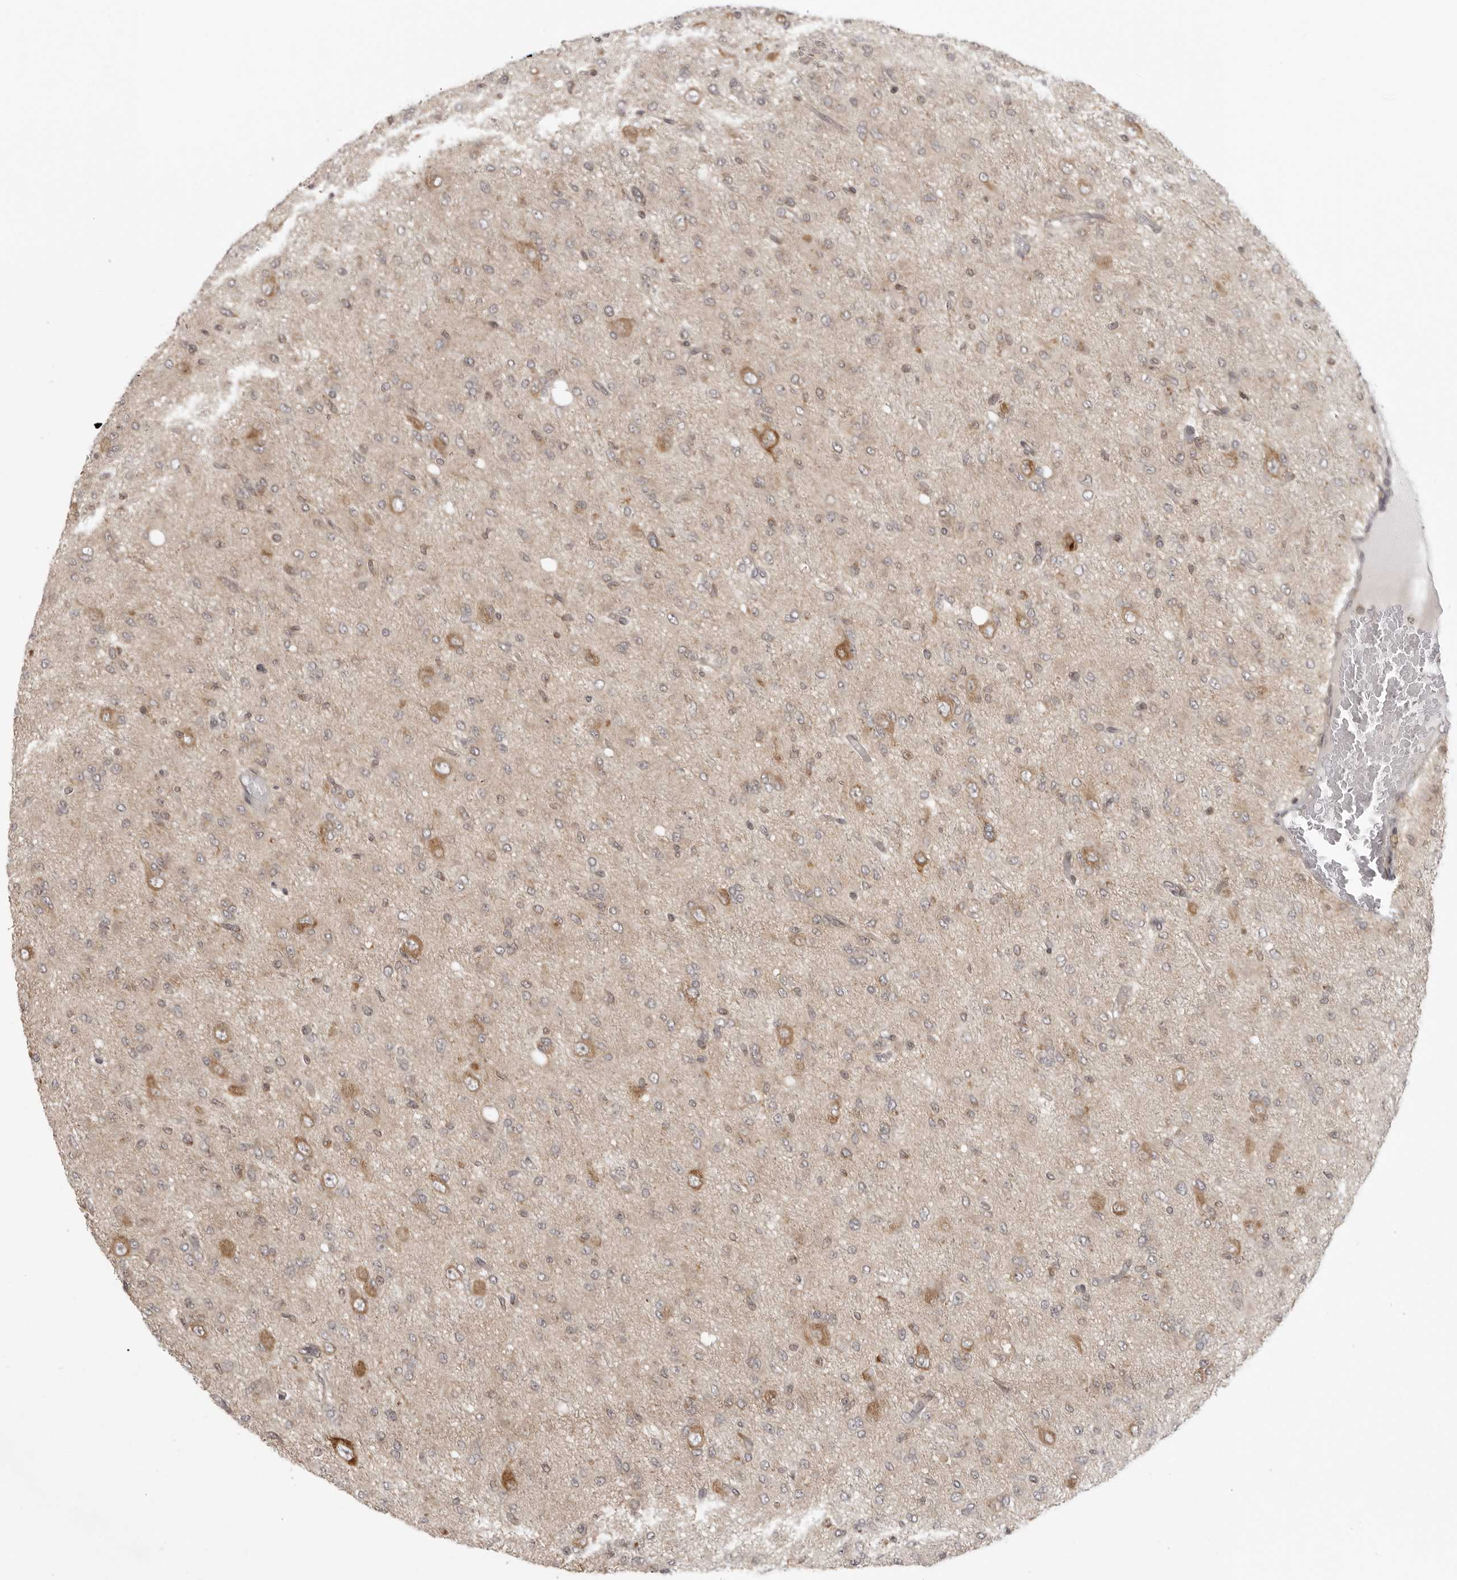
{"staining": {"intensity": "negative", "quantity": "none", "location": "none"}, "tissue": "glioma", "cell_type": "Tumor cells", "image_type": "cancer", "snomed": [{"axis": "morphology", "description": "Glioma, malignant, High grade"}, {"axis": "topography", "description": "Brain"}], "caption": "IHC of human glioma demonstrates no expression in tumor cells. Brightfield microscopy of IHC stained with DAB (brown) and hematoxylin (blue), captured at high magnification.", "gene": "PRRC2A", "patient": {"sex": "female", "age": 59}}